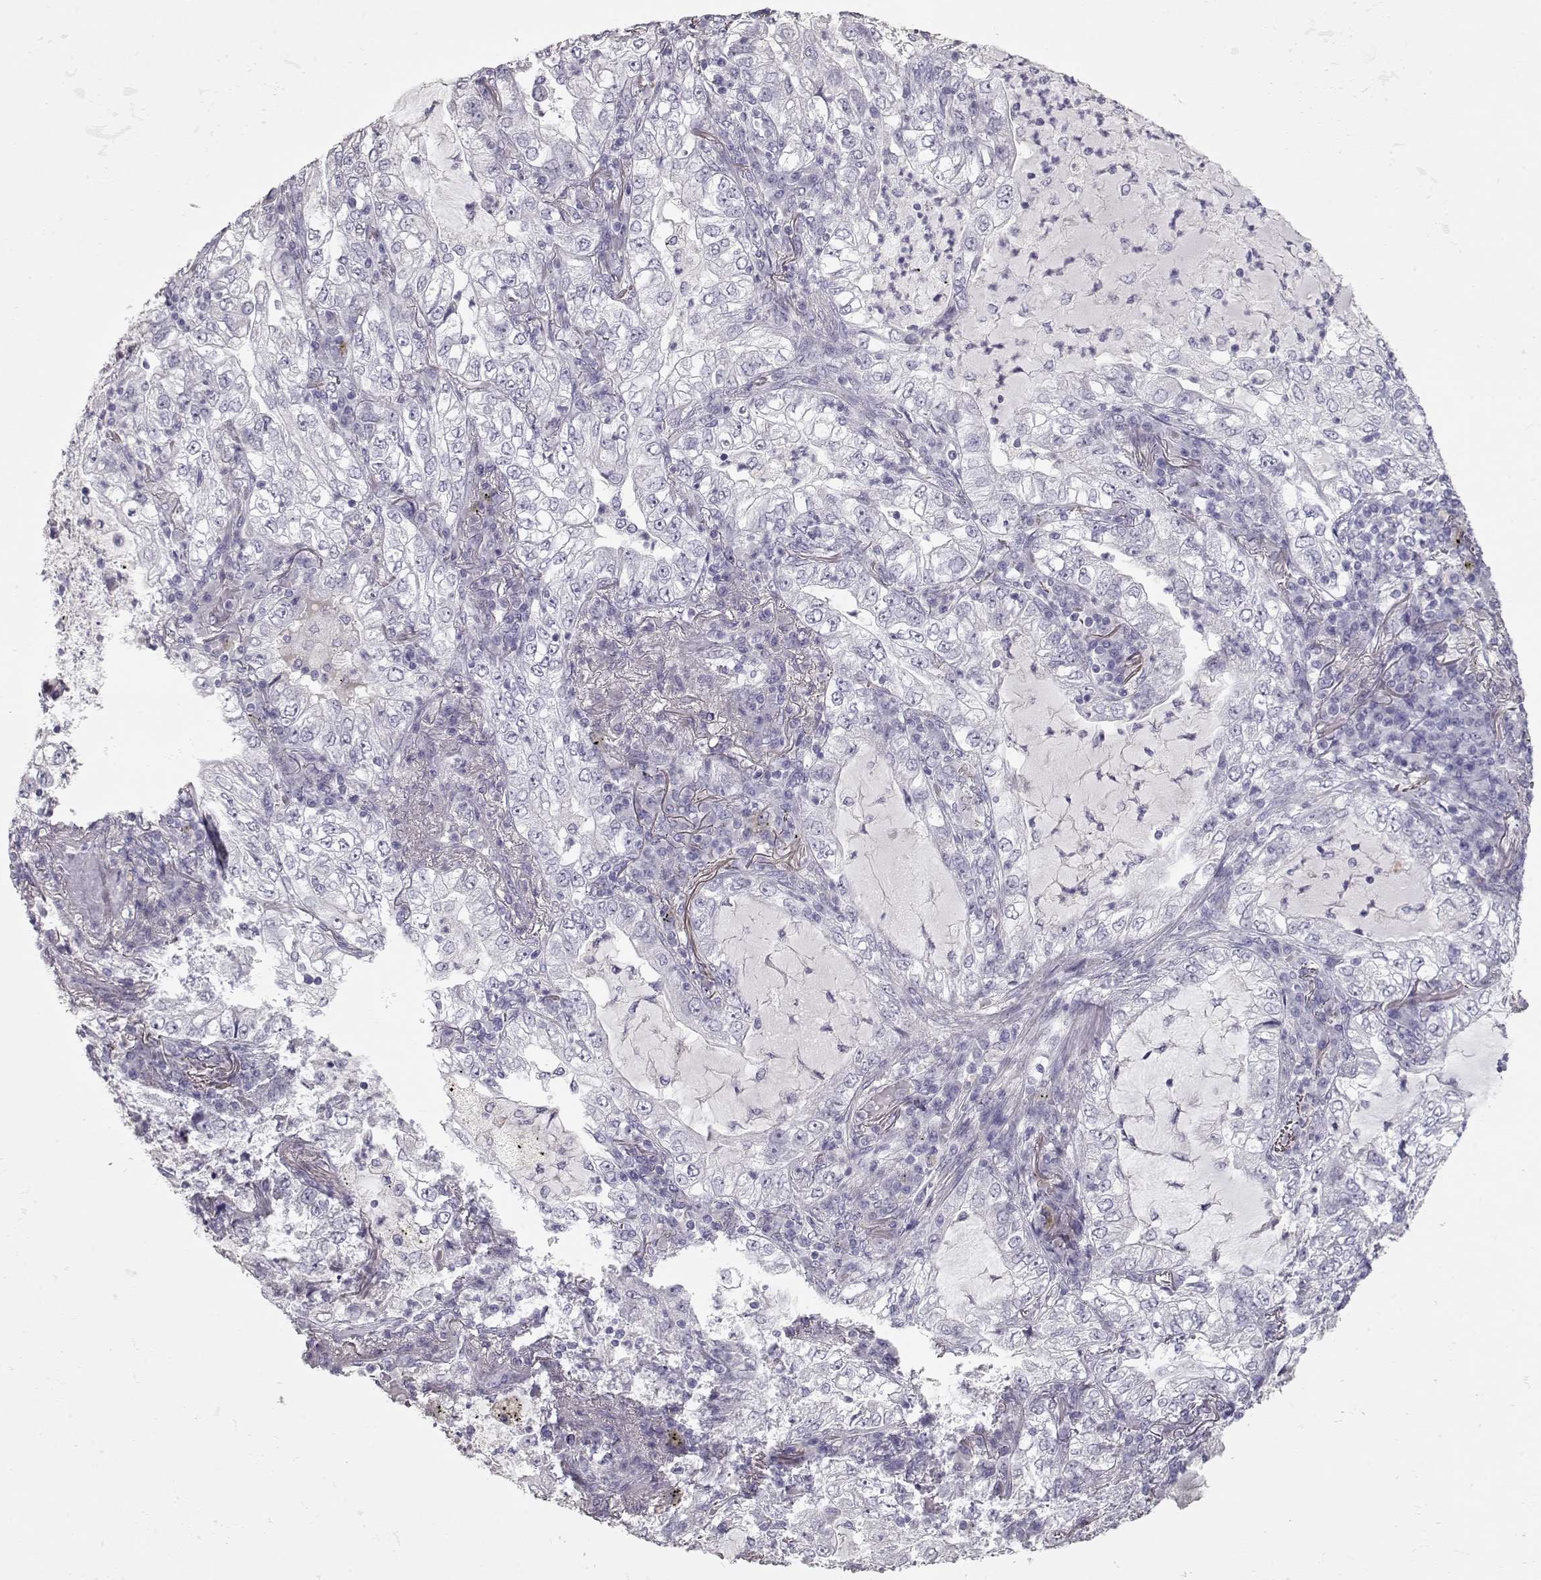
{"staining": {"intensity": "negative", "quantity": "none", "location": "none"}, "tissue": "lung cancer", "cell_type": "Tumor cells", "image_type": "cancer", "snomed": [{"axis": "morphology", "description": "Adenocarcinoma, NOS"}, {"axis": "topography", "description": "Lung"}], "caption": "Lung adenocarcinoma was stained to show a protein in brown. There is no significant staining in tumor cells. Brightfield microscopy of IHC stained with DAB (3,3'-diaminobenzidine) (brown) and hematoxylin (blue), captured at high magnification.", "gene": "SLC18A1", "patient": {"sex": "female", "age": 73}}